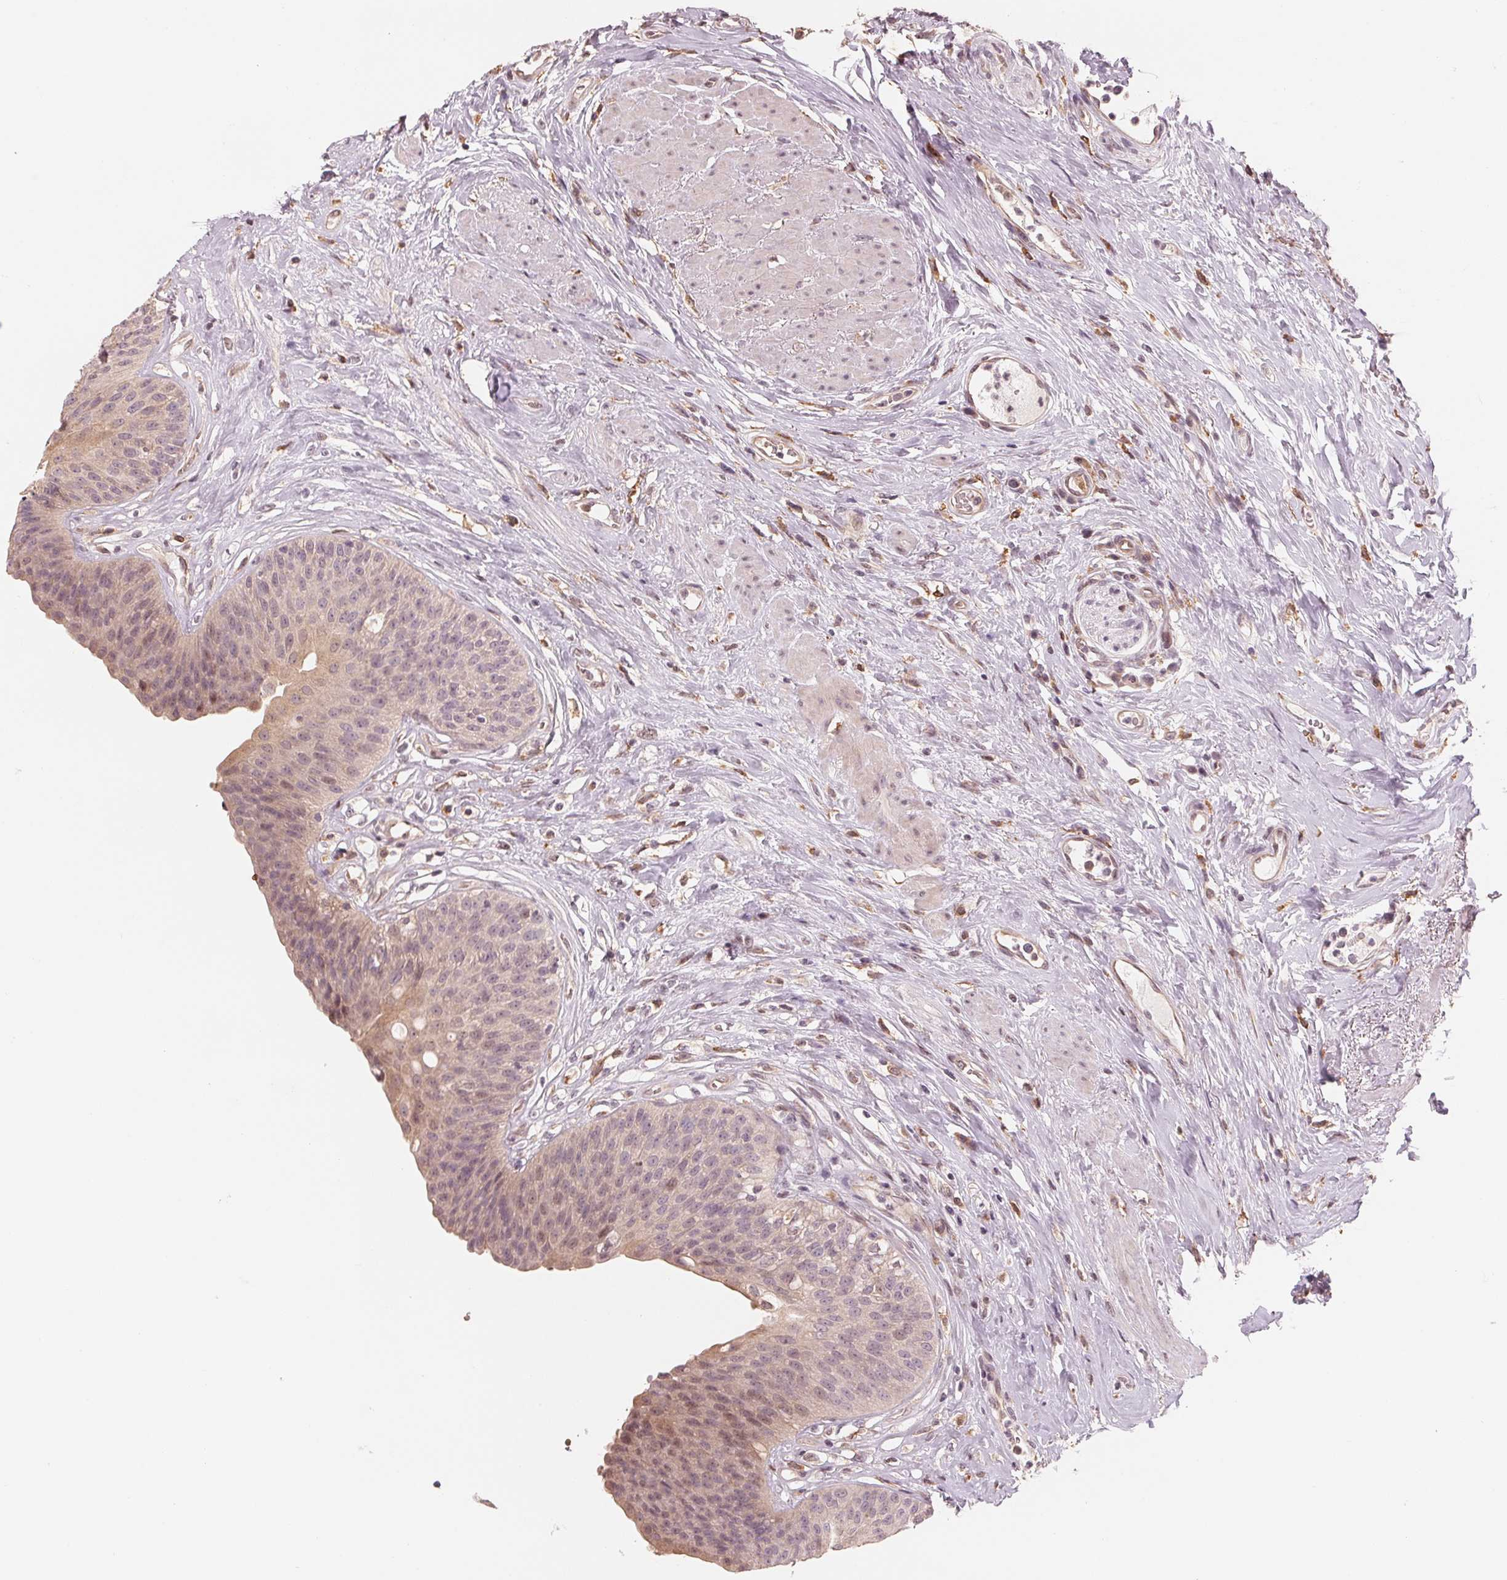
{"staining": {"intensity": "weak", "quantity": "<25%", "location": "cytoplasmic/membranous"}, "tissue": "urinary bladder", "cell_type": "Urothelial cells", "image_type": "normal", "snomed": [{"axis": "morphology", "description": "Normal tissue, NOS"}, {"axis": "topography", "description": "Urinary bladder"}], "caption": "Immunohistochemistry histopathology image of unremarkable human urinary bladder stained for a protein (brown), which displays no positivity in urothelial cells.", "gene": "IL9R", "patient": {"sex": "female", "age": 56}}